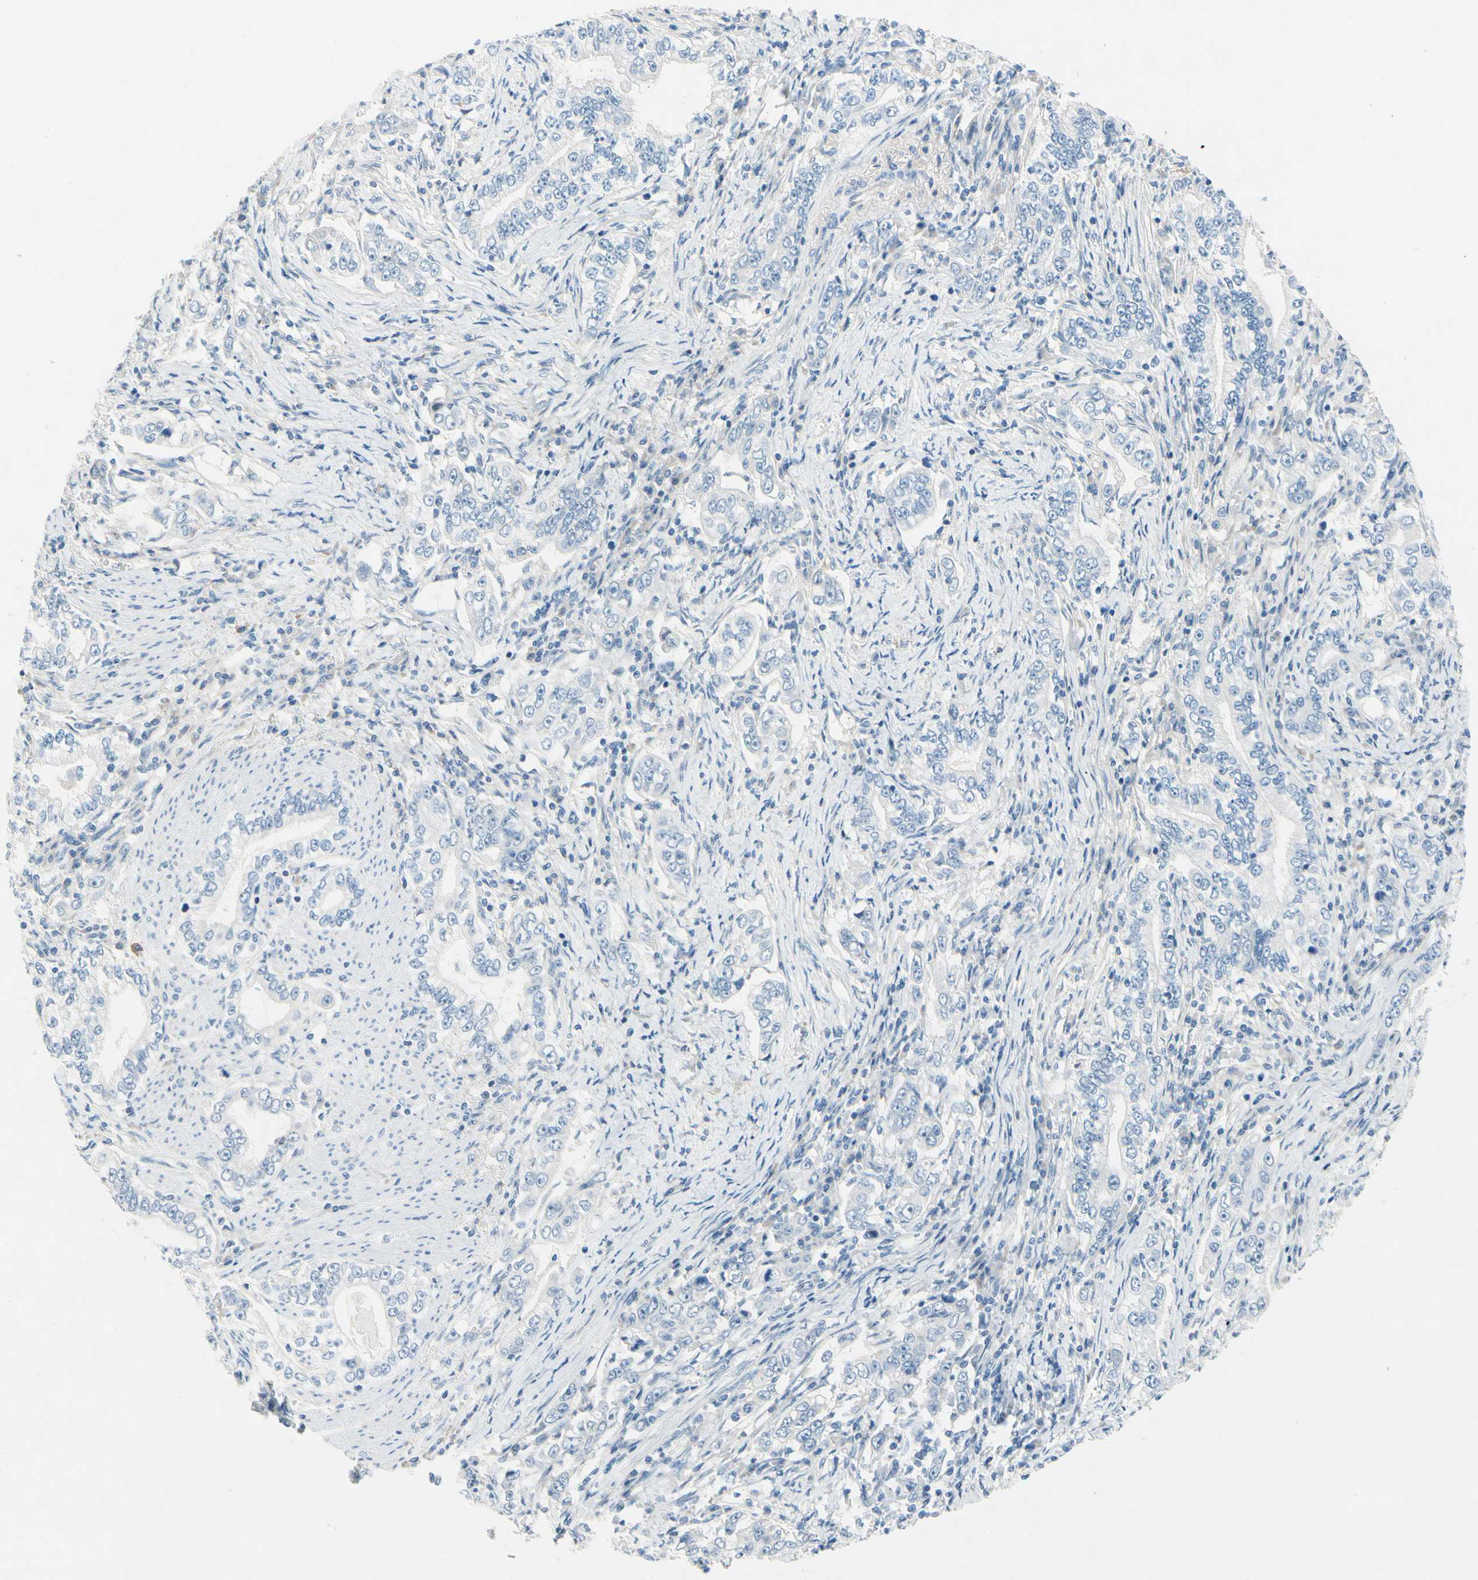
{"staining": {"intensity": "negative", "quantity": "none", "location": "none"}, "tissue": "stomach cancer", "cell_type": "Tumor cells", "image_type": "cancer", "snomed": [{"axis": "morphology", "description": "Adenocarcinoma, NOS"}, {"axis": "topography", "description": "Stomach, lower"}], "caption": "Human adenocarcinoma (stomach) stained for a protein using immunohistochemistry reveals no staining in tumor cells.", "gene": "CNDP1", "patient": {"sex": "female", "age": 72}}